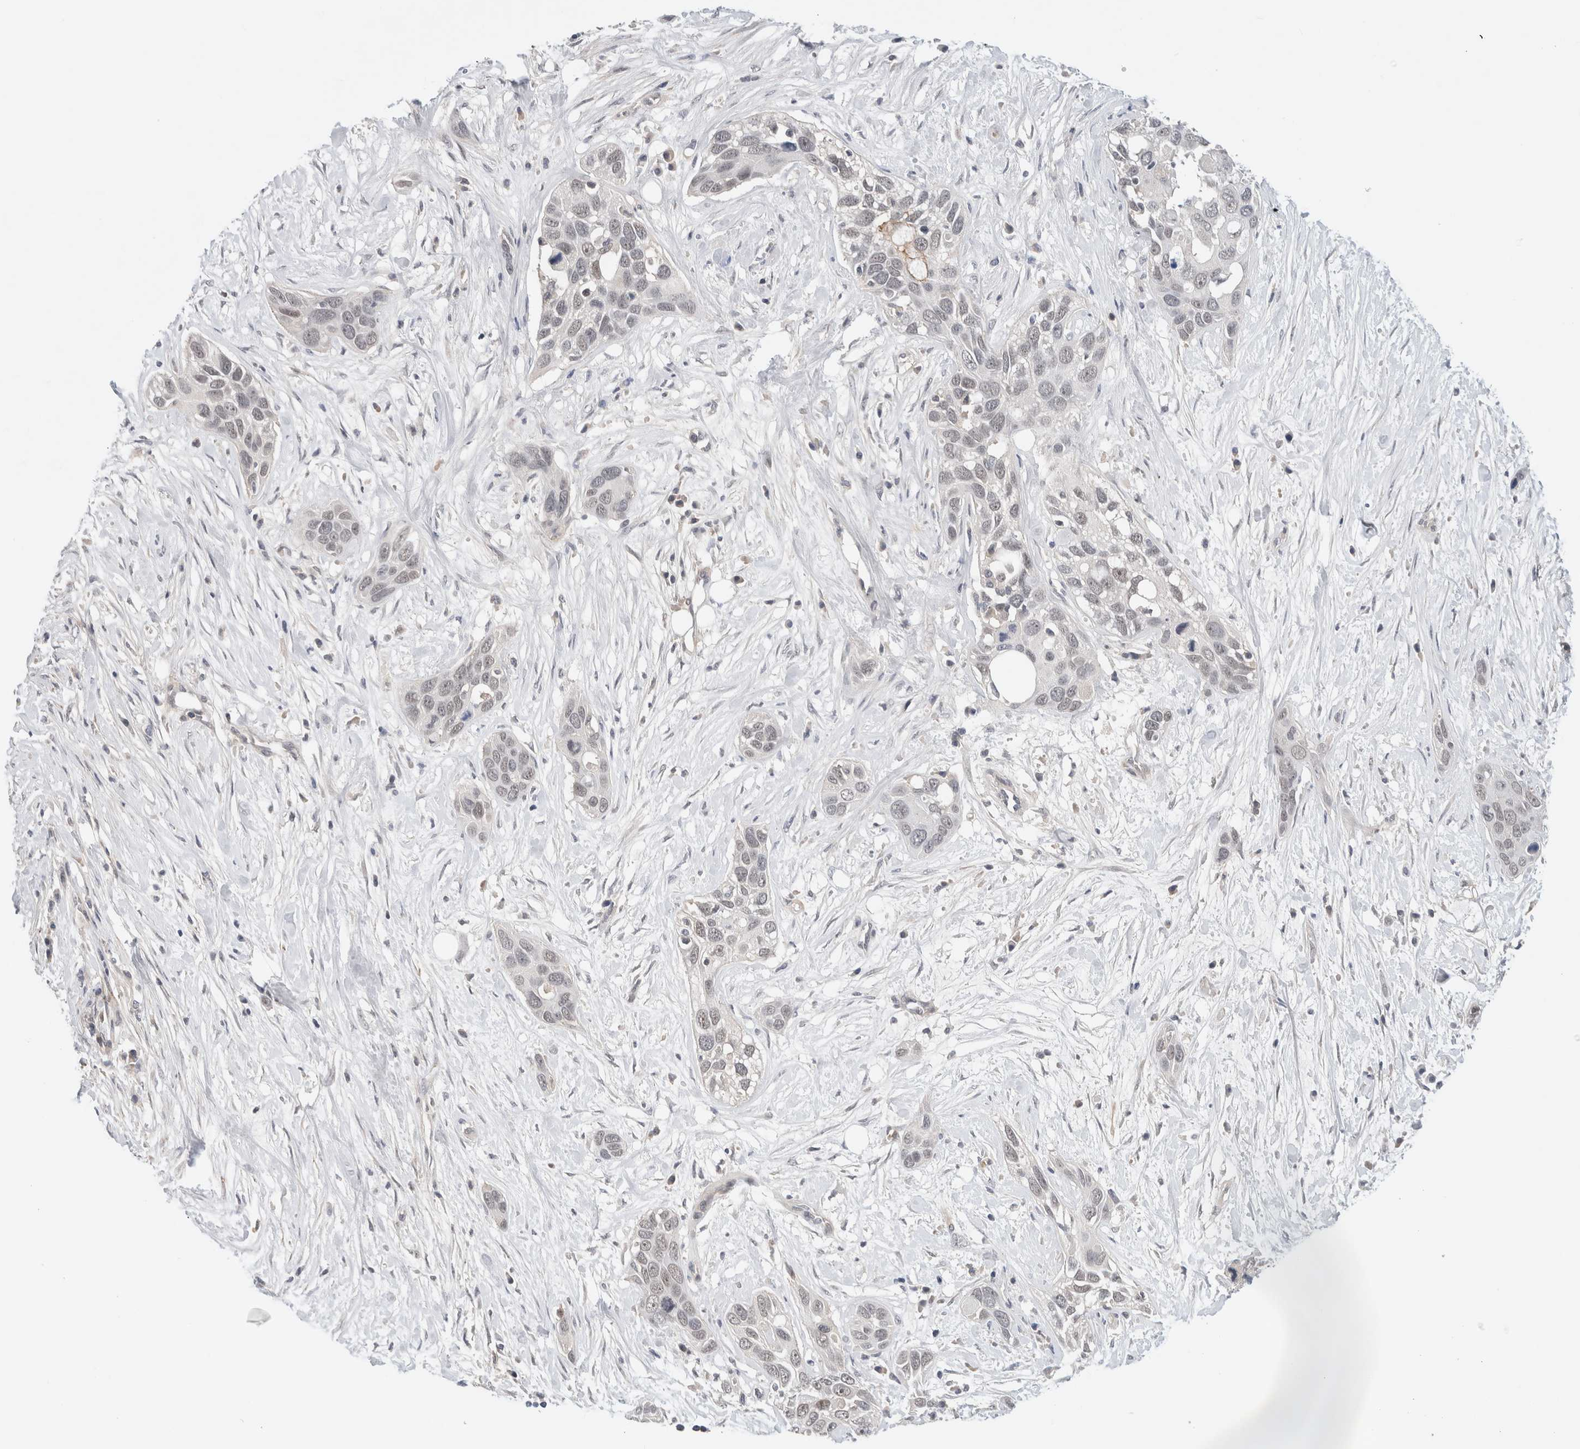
{"staining": {"intensity": "weak", "quantity": "<25%", "location": "nuclear"}, "tissue": "pancreatic cancer", "cell_type": "Tumor cells", "image_type": "cancer", "snomed": [{"axis": "morphology", "description": "Adenocarcinoma, NOS"}, {"axis": "topography", "description": "Pancreas"}], "caption": "Protein analysis of pancreatic cancer (adenocarcinoma) displays no significant positivity in tumor cells.", "gene": "HCN3", "patient": {"sex": "female", "age": 60}}